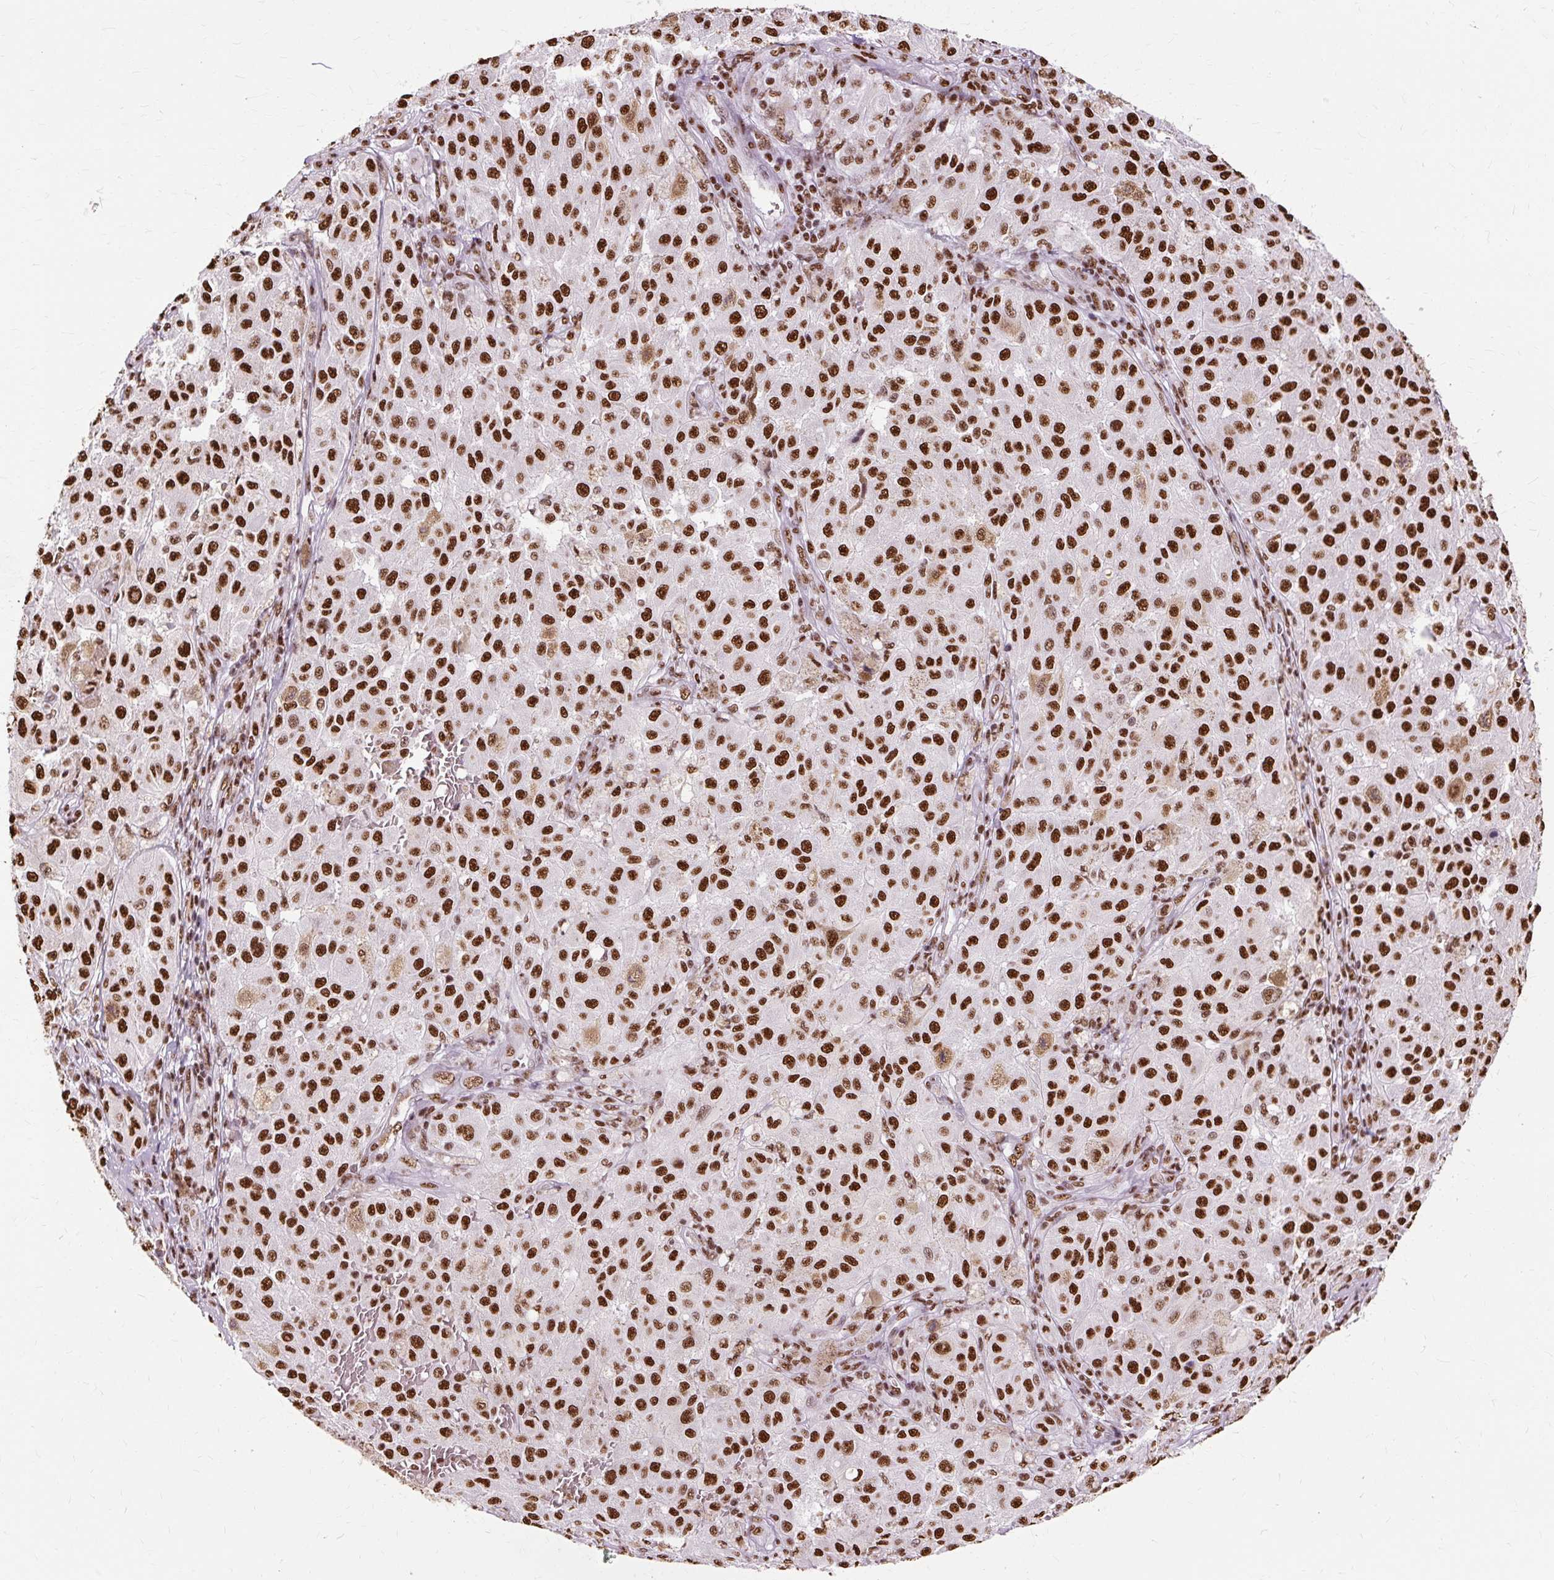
{"staining": {"intensity": "strong", "quantity": ">75%", "location": "nuclear"}, "tissue": "melanoma", "cell_type": "Tumor cells", "image_type": "cancer", "snomed": [{"axis": "morphology", "description": "Malignant melanoma, NOS"}, {"axis": "topography", "description": "Skin"}], "caption": "Malignant melanoma tissue demonstrates strong nuclear expression in approximately >75% of tumor cells", "gene": "XRCC6", "patient": {"sex": "female", "age": 64}}